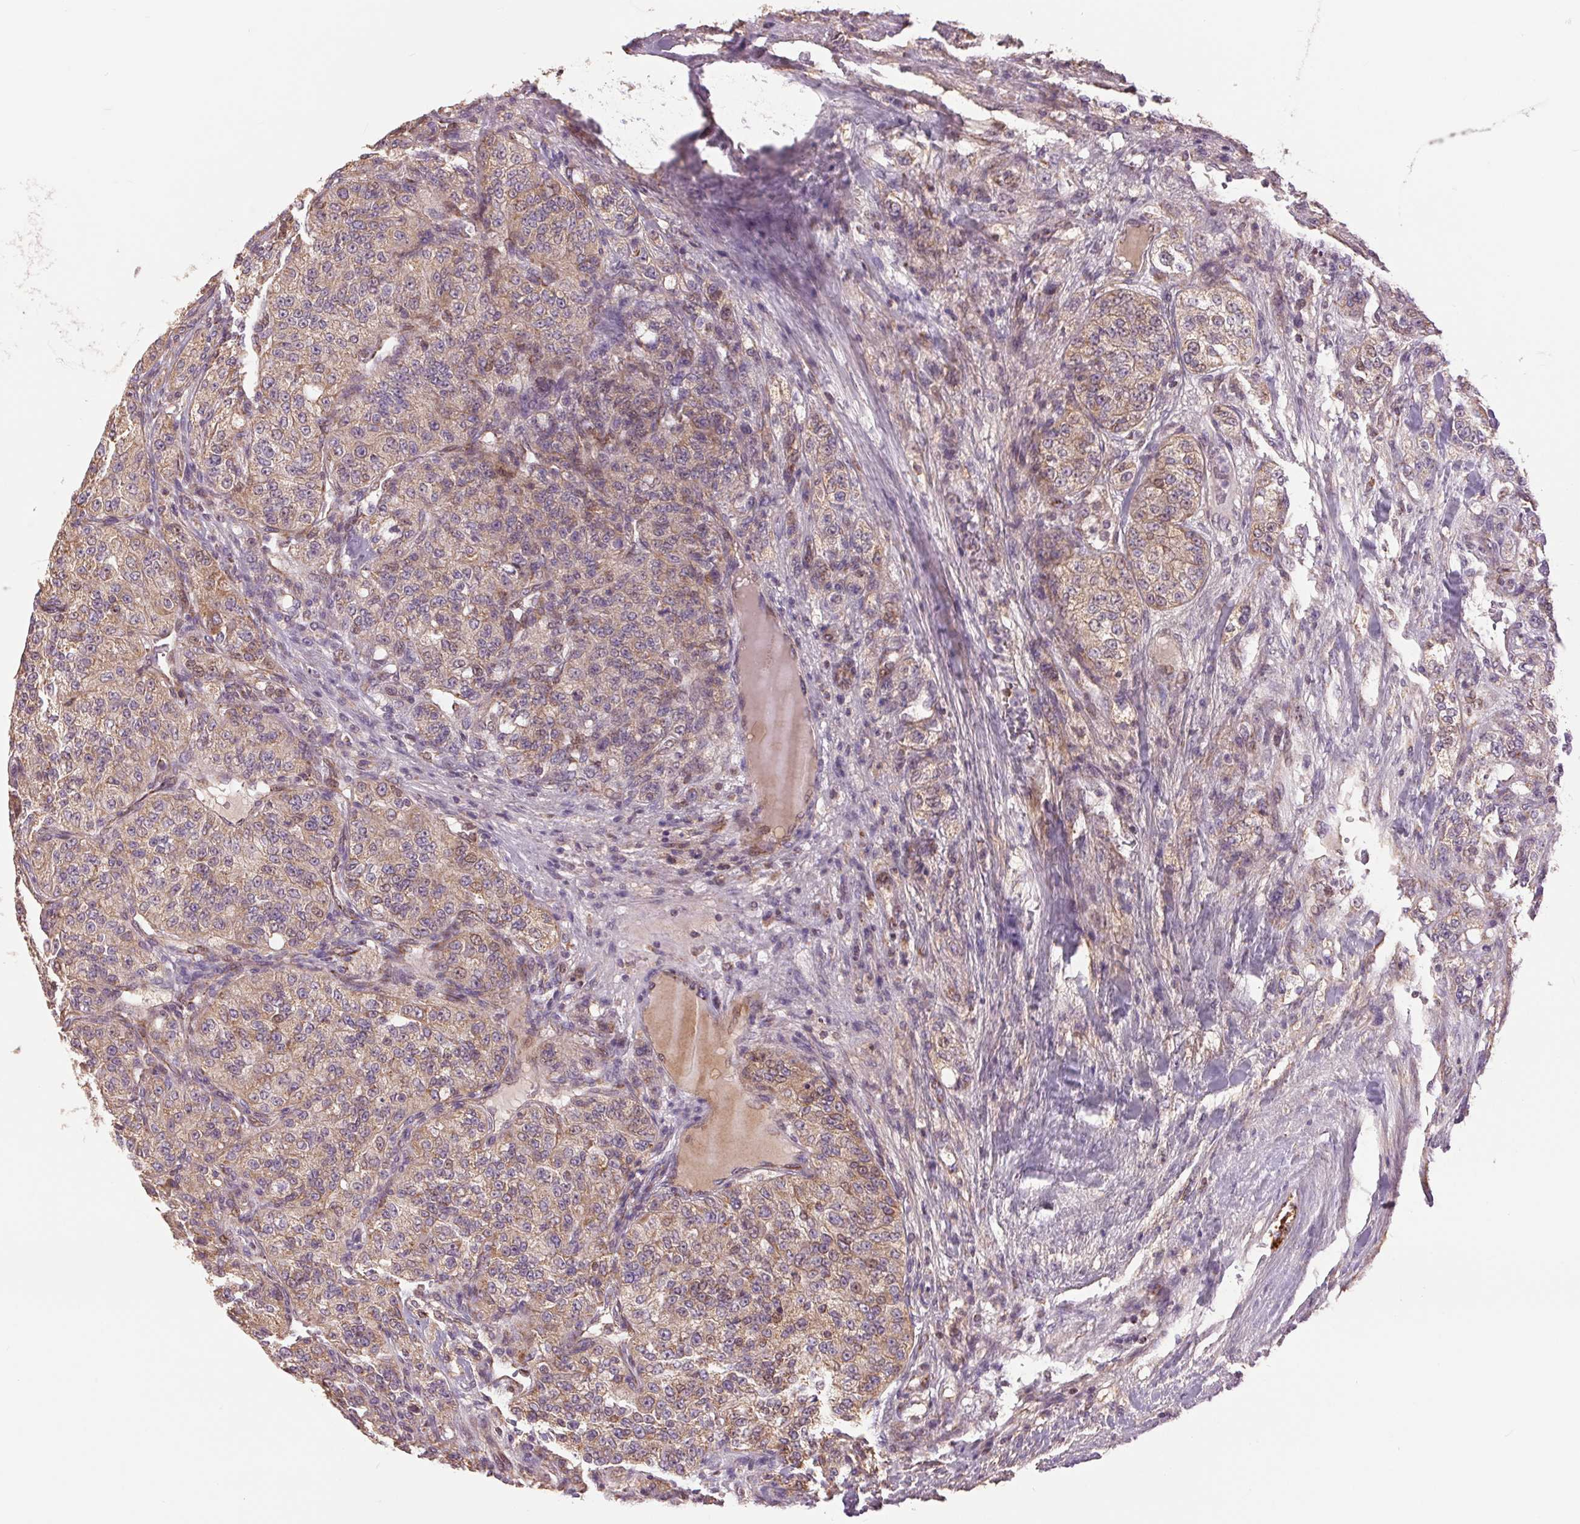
{"staining": {"intensity": "weak", "quantity": "25%-75%", "location": "cytoplasmic/membranous"}, "tissue": "renal cancer", "cell_type": "Tumor cells", "image_type": "cancer", "snomed": [{"axis": "morphology", "description": "Adenocarcinoma, NOS"}, {"axis": "topography", "description": "Kidney"}], "caption": "Weak cytoplasmic/membranous protein expression is identified in approximately 25%-75% of tumor cells in renal adenocarcinoma.", "gene": "DGUOK", "patient": {"sex": "female", "age": 63}}